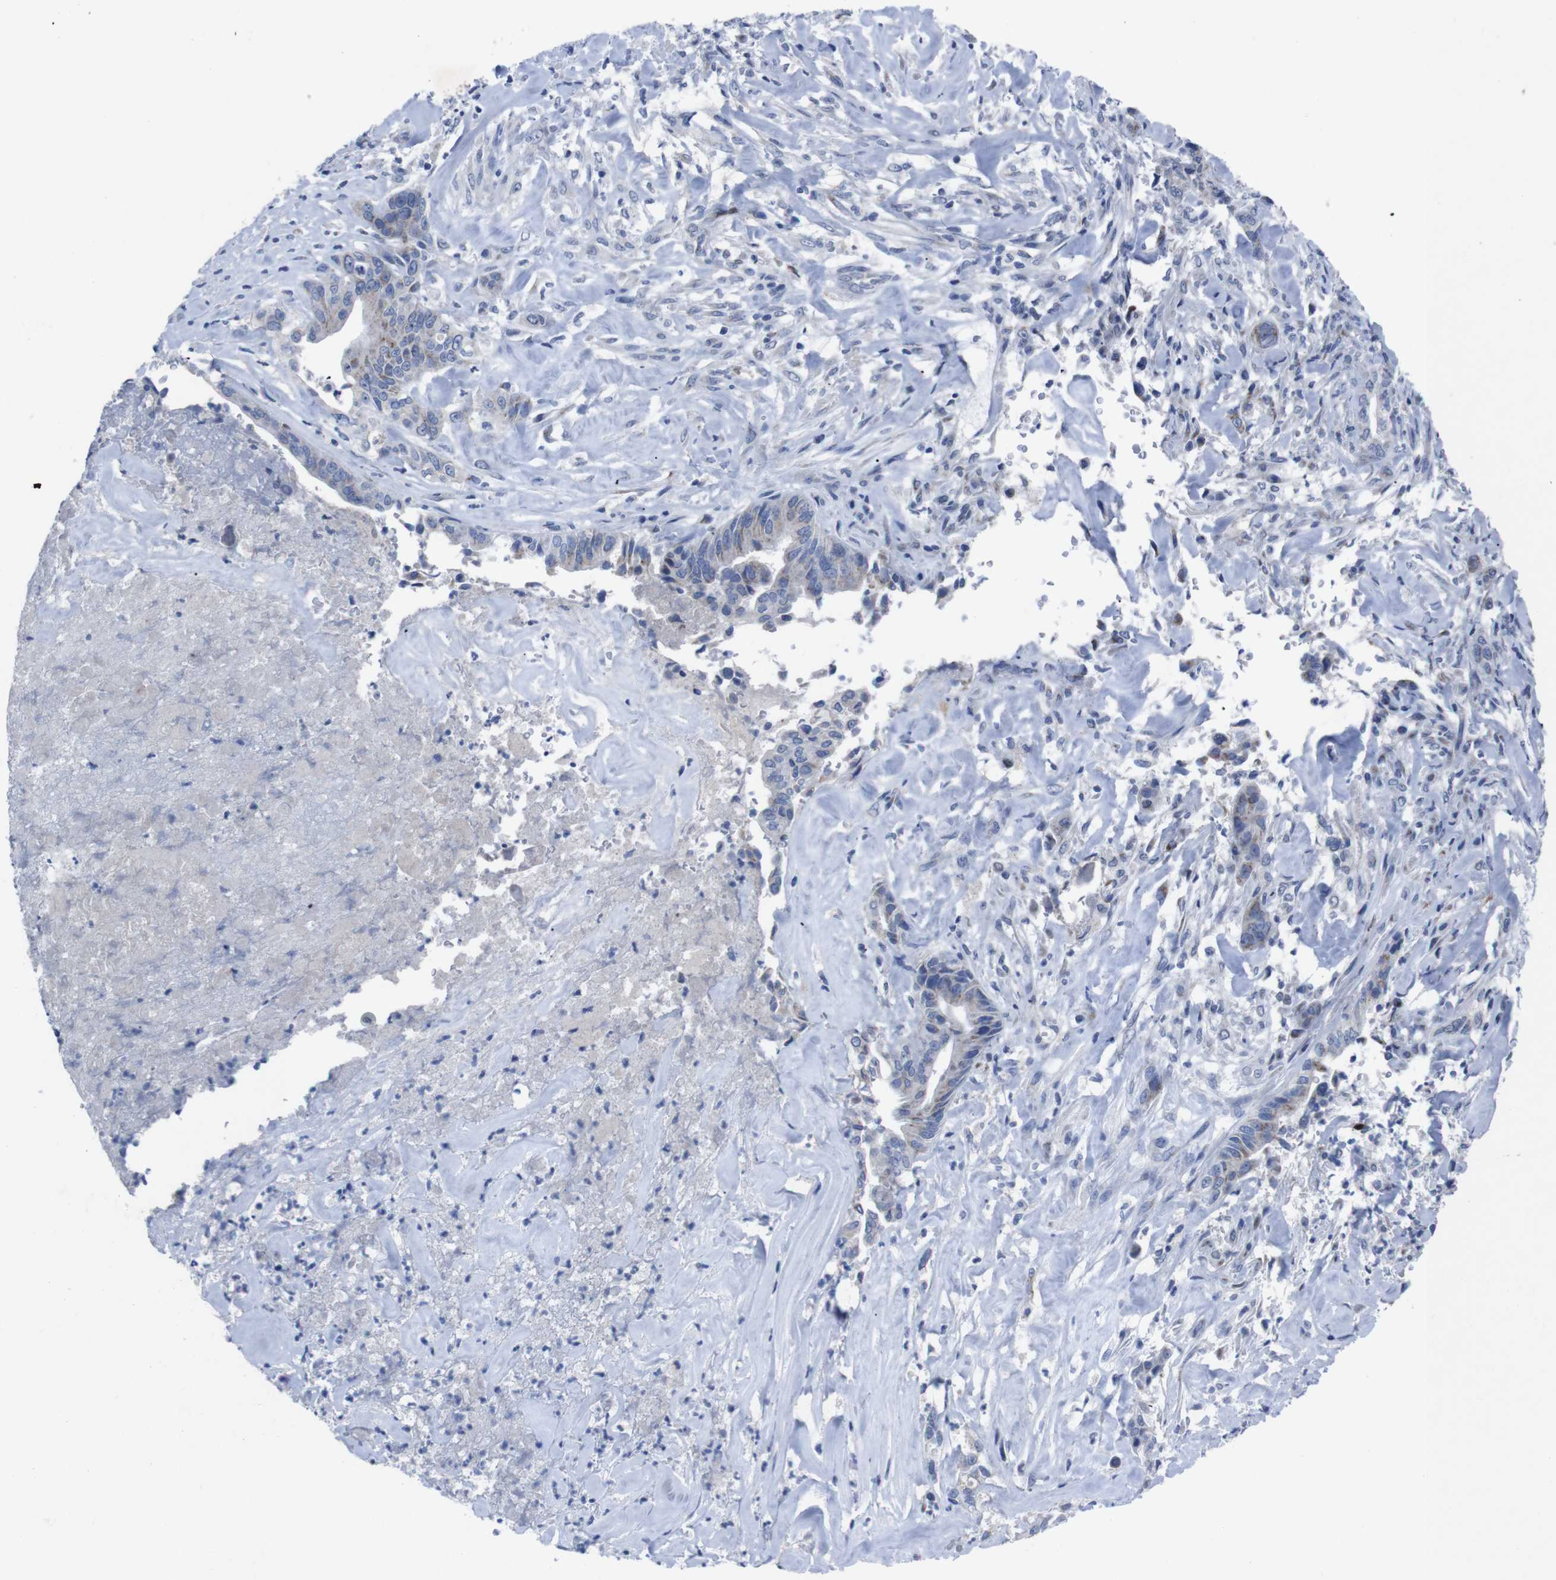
{"staining": {"intensity": "moderate", "quantity": "<25%", "location": "cytoplasmic/membranous"}, "tissue": "liver cancer", "cell_type": "Tumor cells", "image_type": "cancer", "snomed": [{"axis": "morphology", "description": "Cholangiocarcinoma"}, {"axis": "topography", "description": "Liver"}], "caption": "Immunohistochemical staining of human cholangiocarcinoma (liver) exhibits low levels of moderate cytoplasmic/membranous protein staining in about <25% of tumor cells.", "gene": "IRF4", "patient": {"sex": "female", "age": 67}}